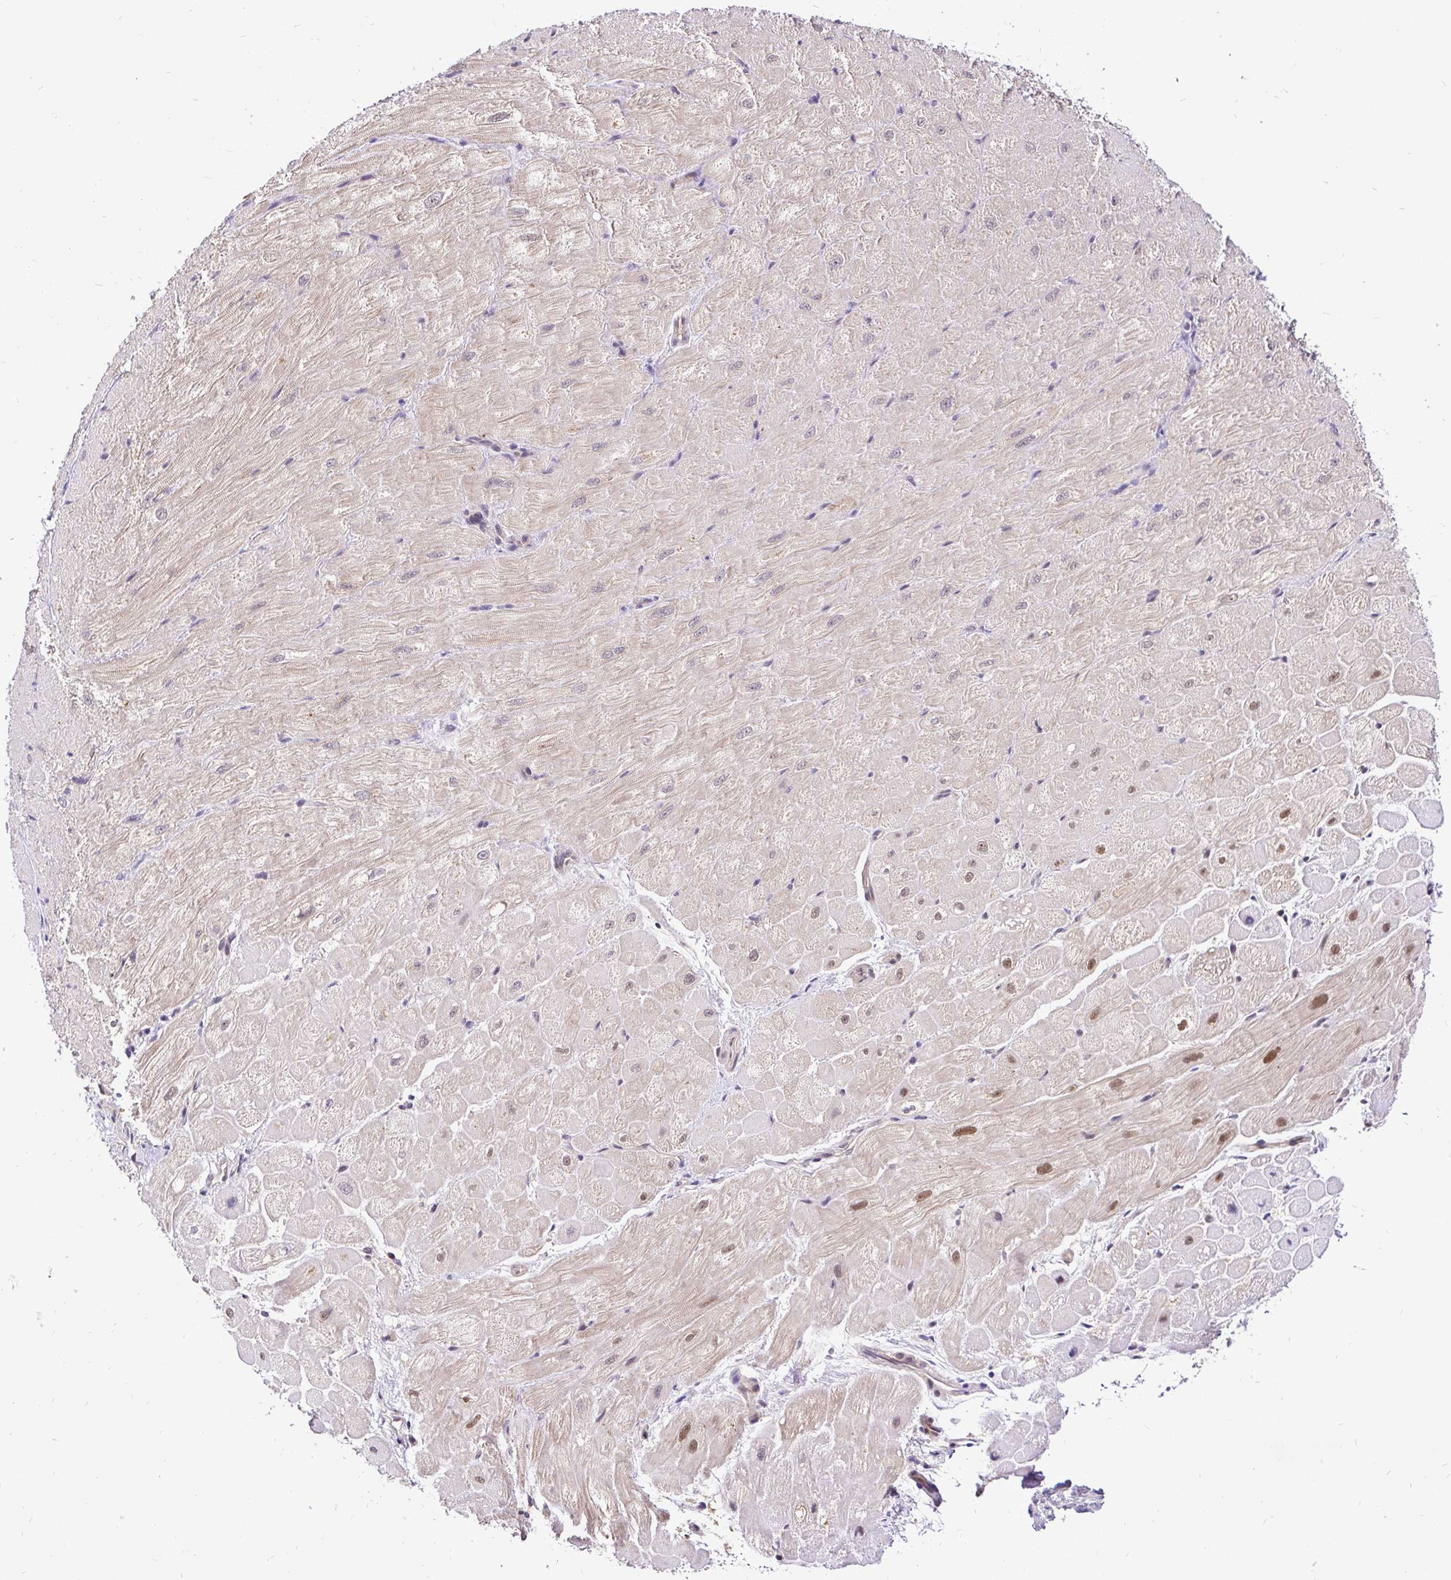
{"staining": {"intensity": "moderate", "quantity": "25%-75%", "location": "cytoplasmic/membranous,nuclear"}, "tissue": "heart muscle", "cell_type": "Cardiomyocytes", "image_type": "normal", "snomed": [{"axis": "morphology", "description": "Normal tissue, NOS"}, {"axis": "topography", "description": "Heart"}], "caption": "Immunohistochemical staining of benign human heart muscle shows medium levels of moderate cytoplasmic/membranous,nuclear positivity in about 25%-75% of cardiomyocytes.", "gene": "UBE2M", "patient": {"sex": "male", "age": 62}}